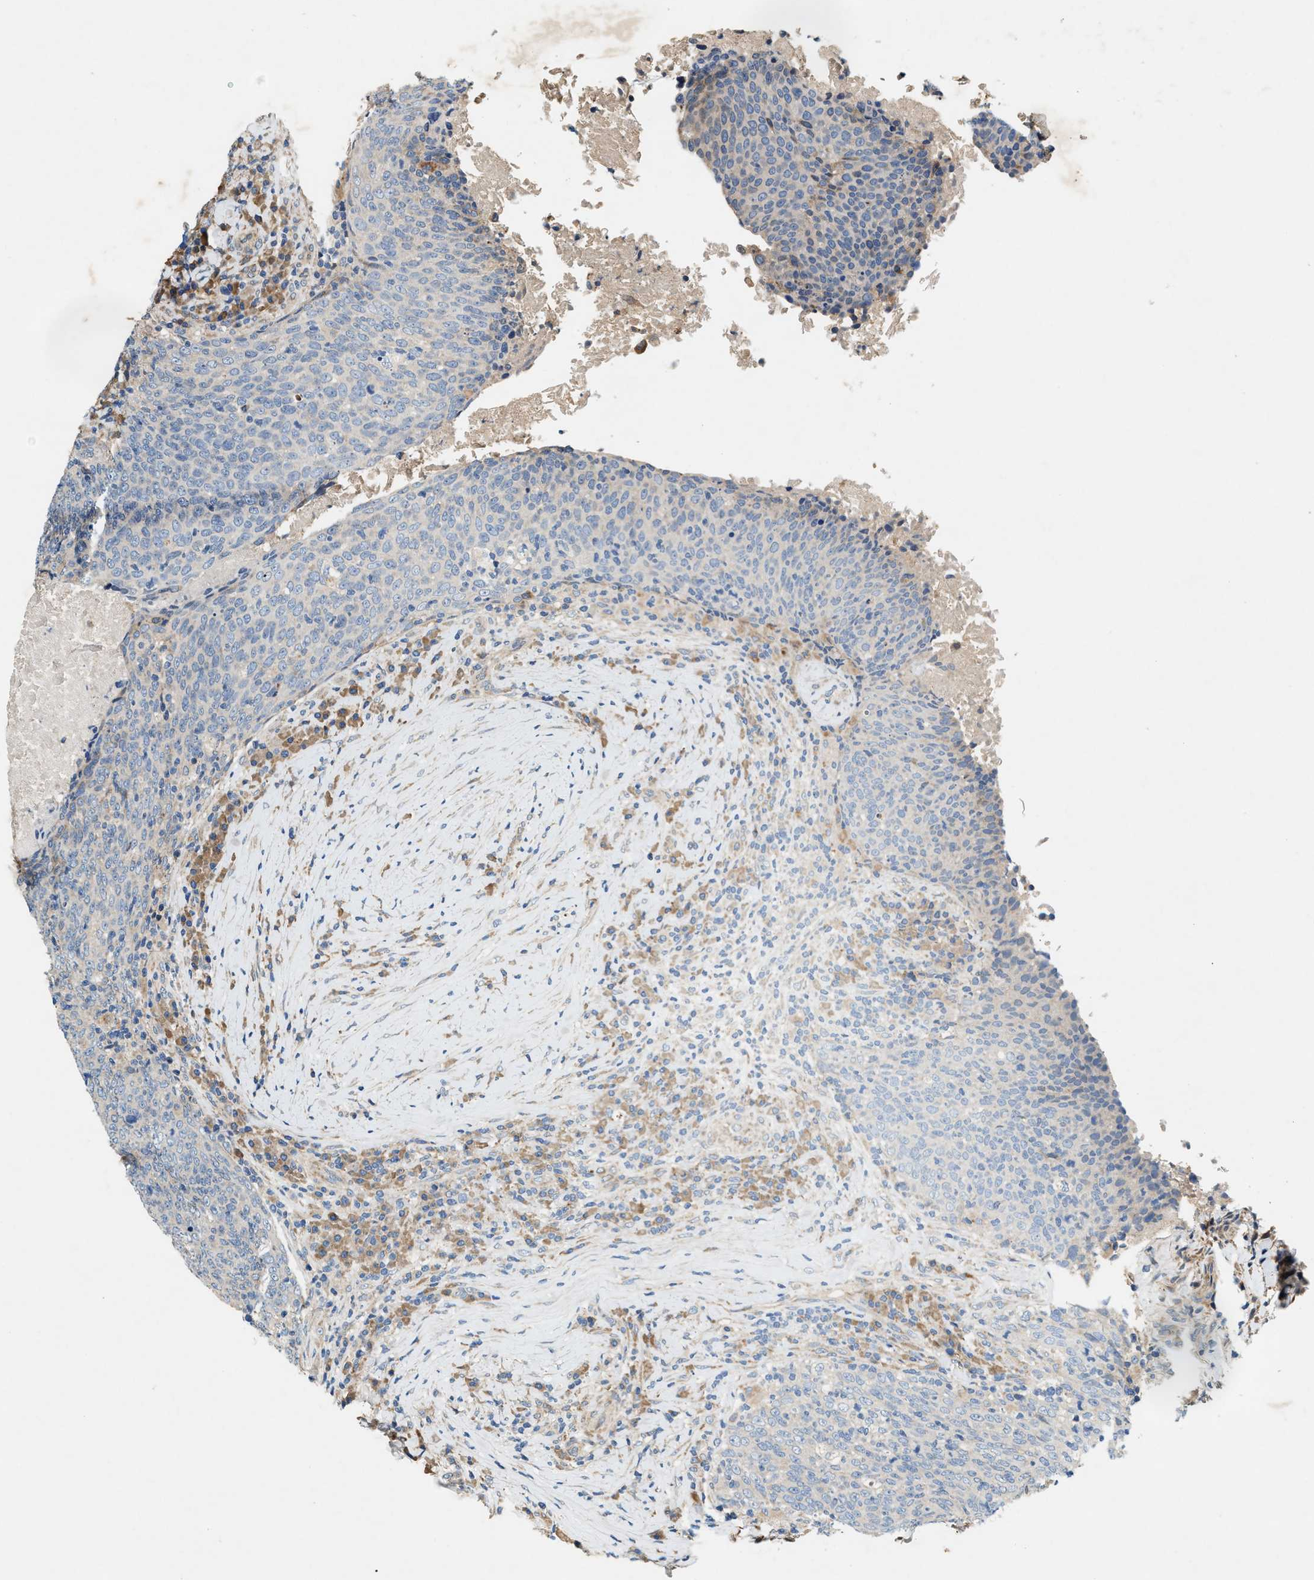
{"staining": {"intensity": "negative", "quantity": "none", "location": "none"}, "tissue": "head and neck cancer", "cell_type": "Tumor cells", "image_type": "cancer", "snomed": [{"axis": "morphology", "description": "Squamous cell carcinoma, NOS"}, {"axis": "morphology", "description": "Squamous cell carcinoma, metastatic, NOS"}, {"axis": "topography", "description": "Lymph node"}, {"axis": "topography", "description": "Head-Neck"}], "caption": "IHC histopathology image of neoplastic tissue: metastatic squamous cell carcinoma (head and neck) stained with DAB shows no significant protein staining in tumor cells.", "gene": "DUSP10", "patient": {"sex": "male", "age": 62}}